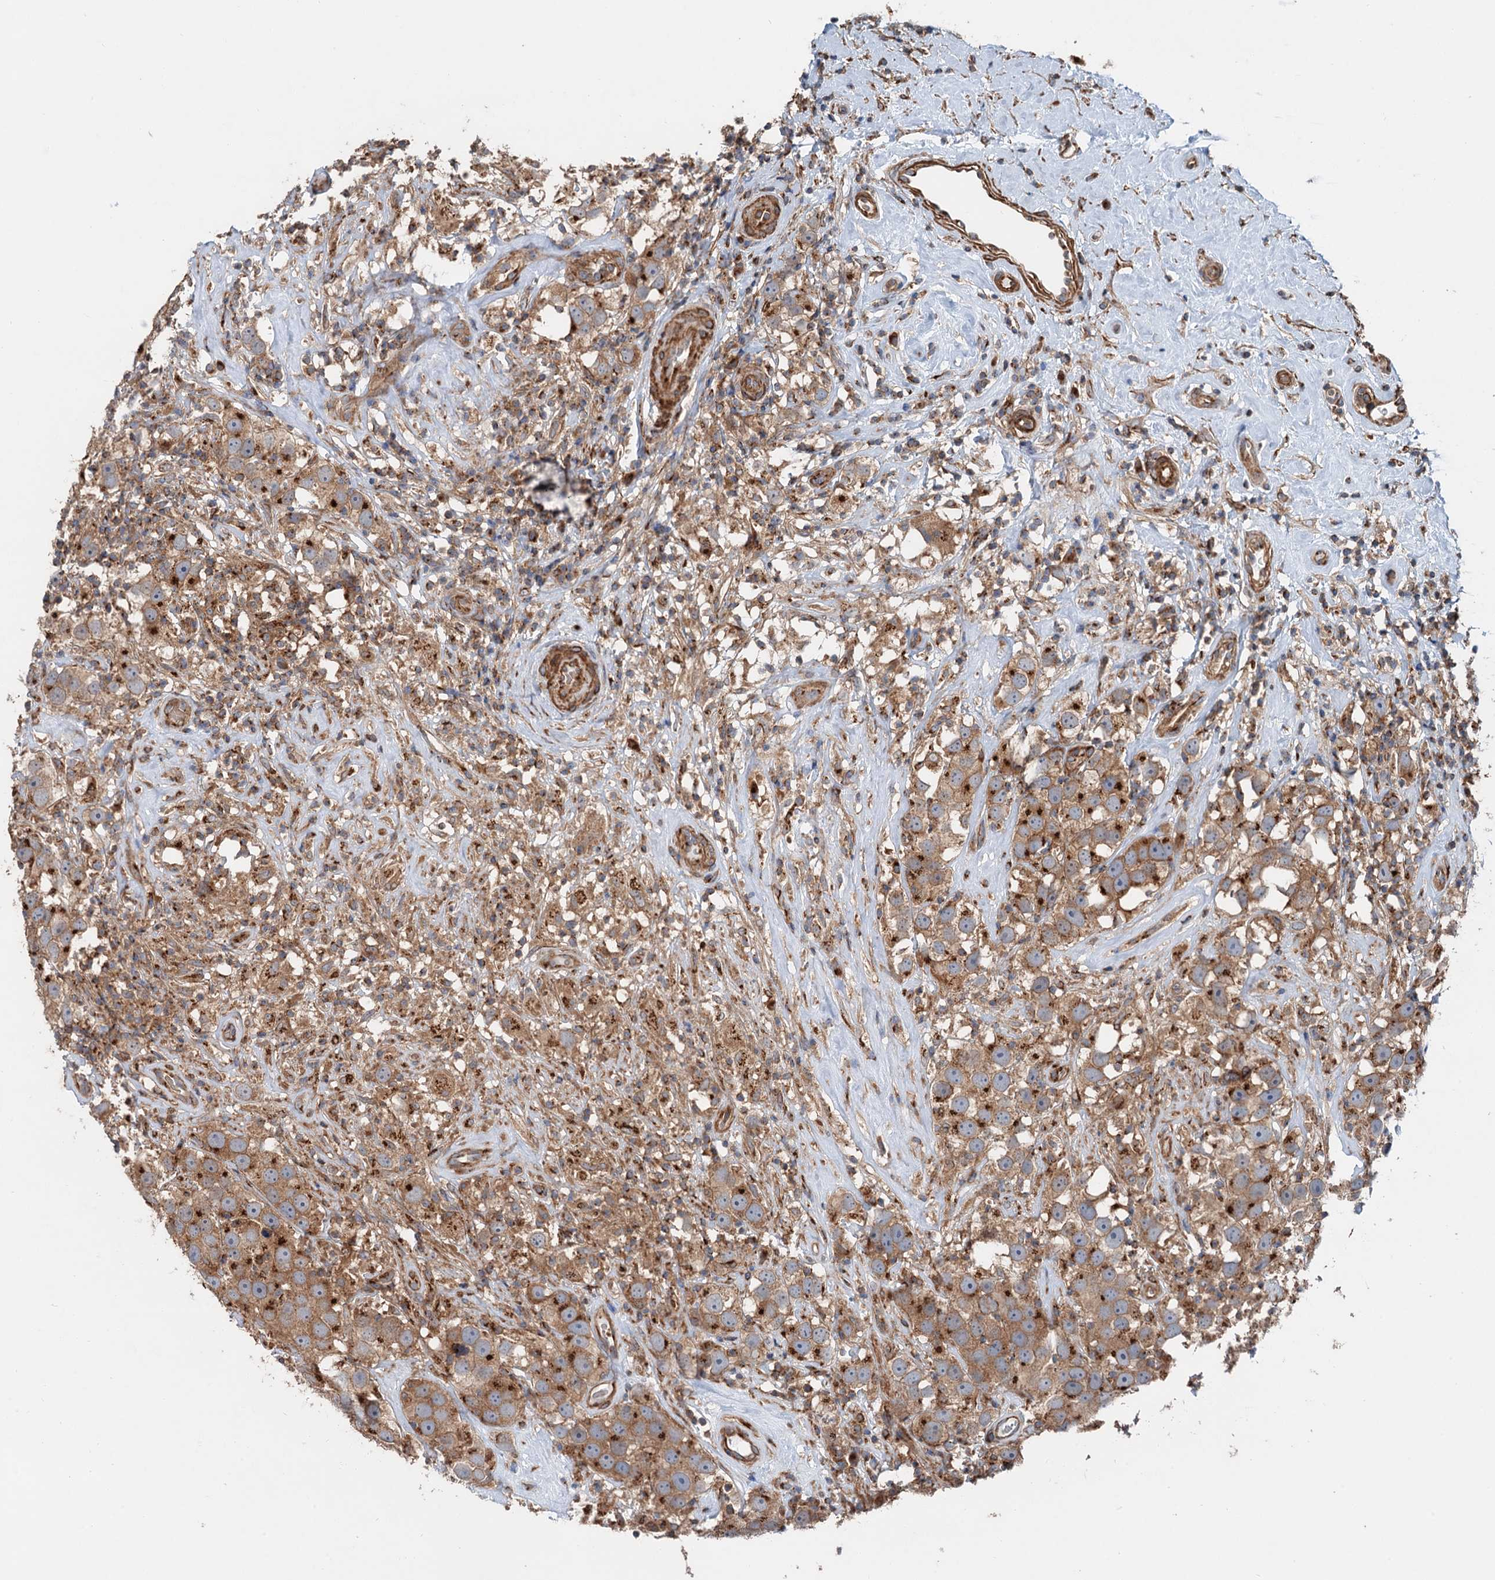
{"staining": {"intensity": "moderate", "quantity": ">75%", "location": "cytoplasmic/membranous"}, "tissue": "testis cancer", "cell_type": "Tumor cells", "image_type": "cancer", "snomed": [{"axis": "morphology", "description": "Seminoma, NOS"}, {"axis": "topography", "description": "Testis"}], "caption": "A medium amount of moderate cytoplasmic/membranous positivity is identified in approximately >75% of tumor cells in testis cancer tissue. Using DAB (brown) and hematoxylin (blue) stains, captured at high magnification using brightfield microscopy.", "gene": "ANKRD26", "patient": {"sex": "male", "age": 49}}